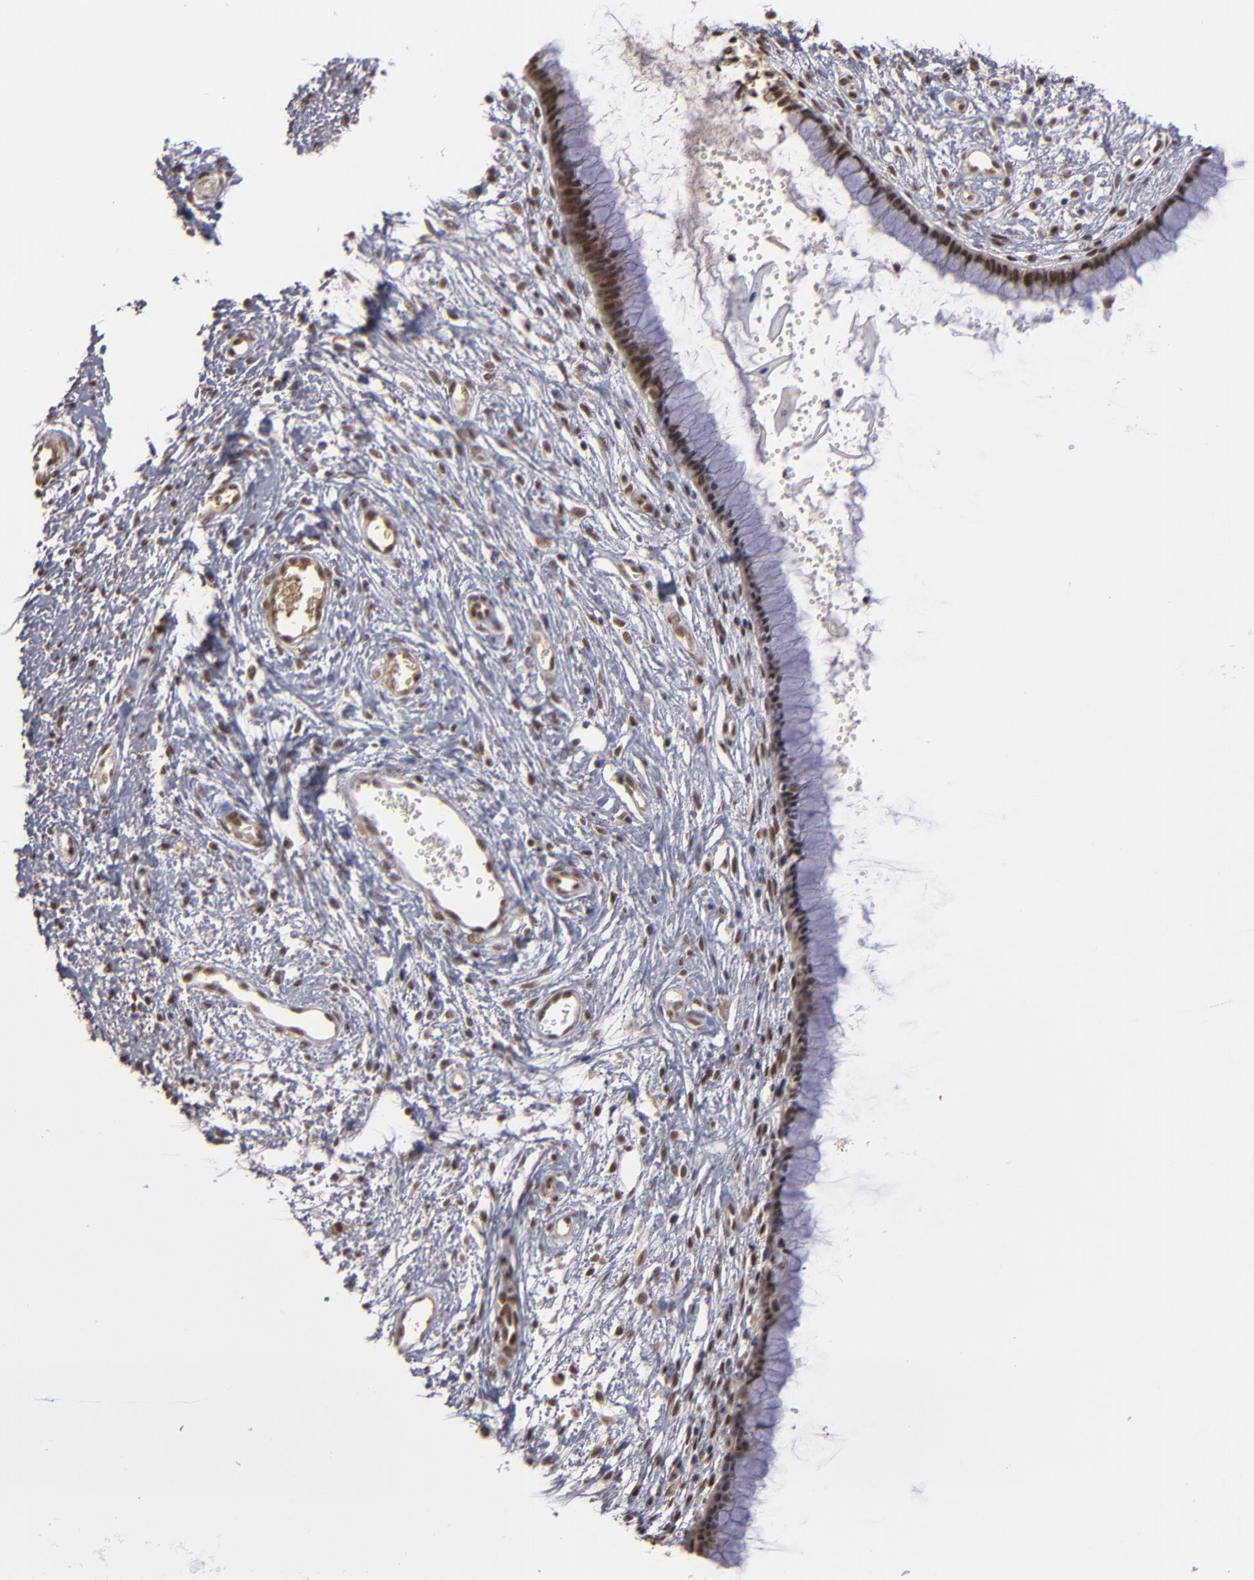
{"staining": {"intensity": "moderate", "quantity": ">75%", "location": "nuclear"}, "tissue": "cervix", "cell_type": "Glandular cells", "image_type": "normal", "snomed": [{"axis": "morphology", "description": "Normal tissue, NOS"}, {"axis": "topography", "description": "Cervix"}], "caption": "High-power microscopy captured an immunohistochemistry micrograph of unremarkable cervix, revealing moderate nuclear staining in approximately >75% of glandular cells.", "gene": "ZNF234", "patient": {"sex": "female", "age": 55}}